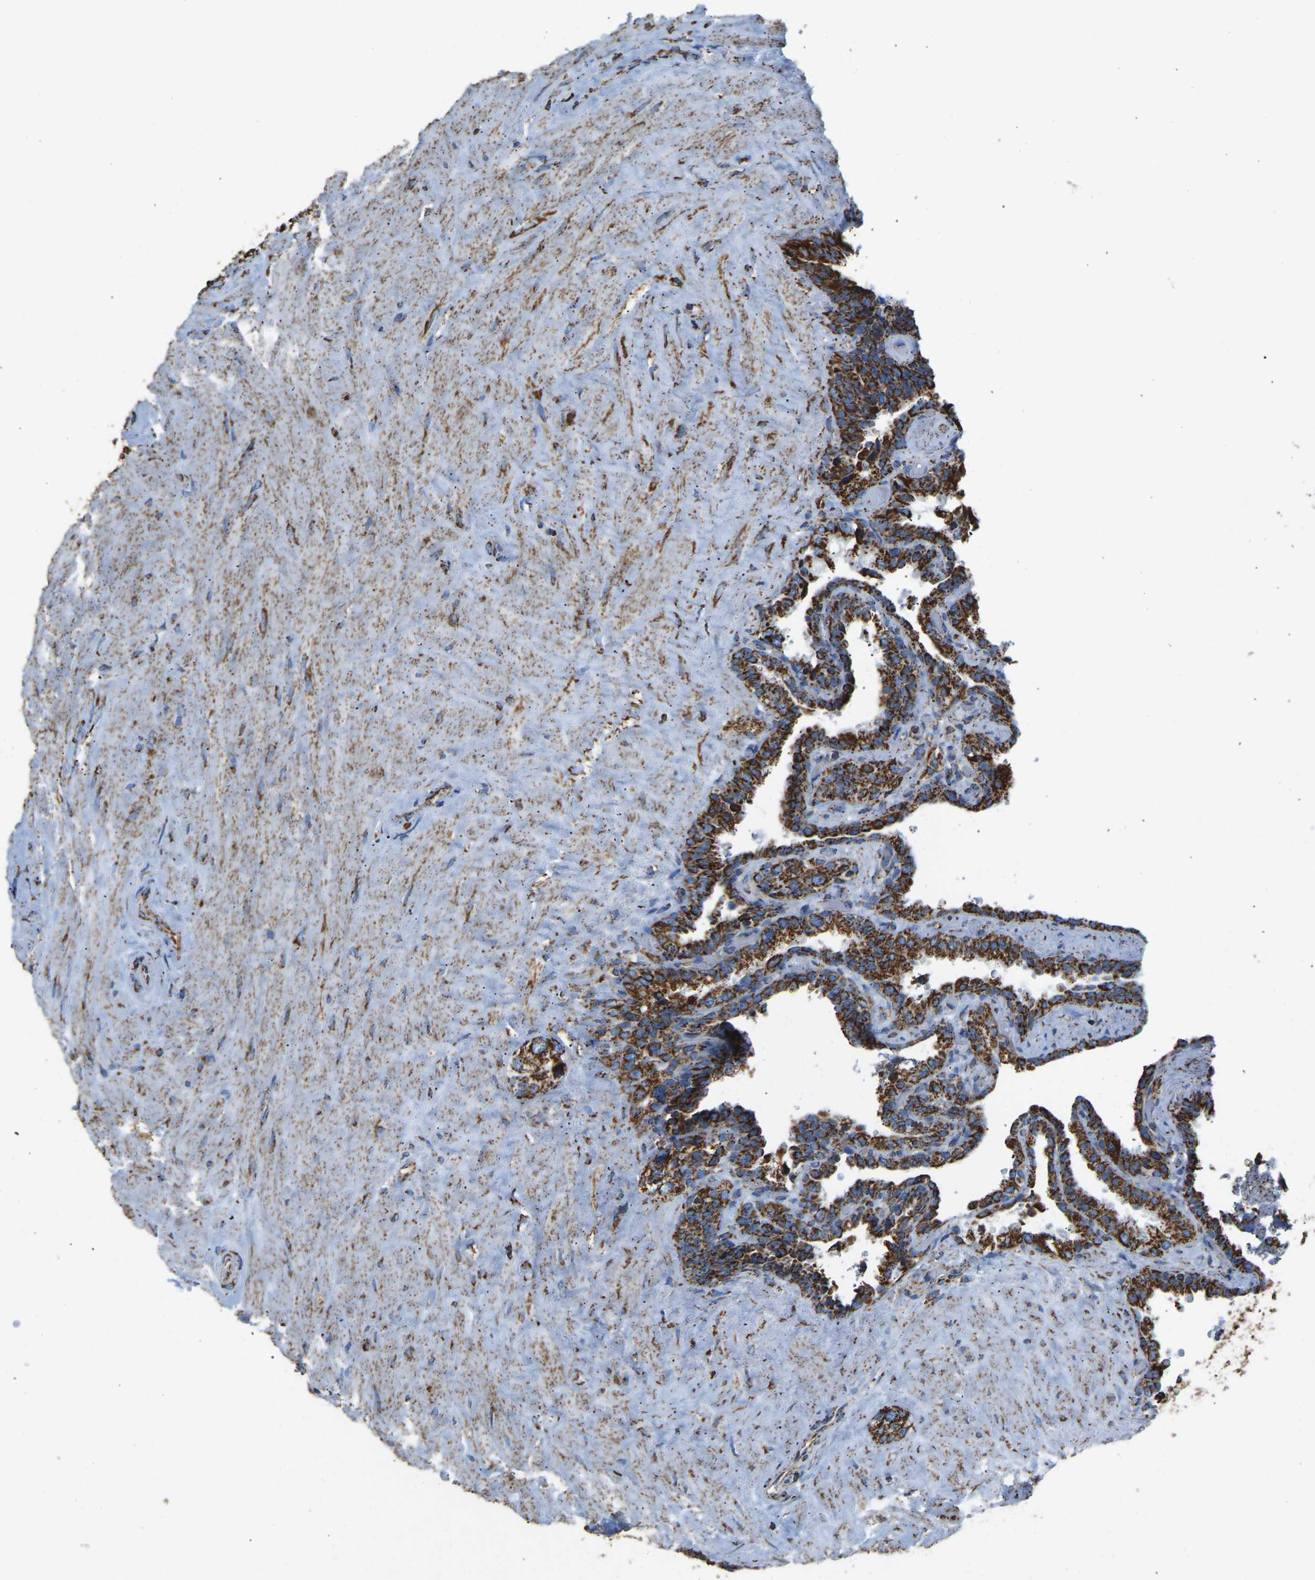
{"staining": {"intensity": "strong", "quantity": ">75%", "location": "cytoplasmic/membranous"}, "tissue": "seminal vesicle", "cell_type": "Glandular cells", "image_type": "normal", "snomed": [{"axis": "morphology", "description": "Normal tissue, NOS"}, {"axis": "topography", "description": "Seminal veicle"}], "caption": "The micrograph displays a brown stain indicating the presence of a protein in the cytoplasmic/membranous of glandular cells in seminal vesicle. Using DAB (brown) and hematoxylin (blue) stains, captured at high magnification using brightfield microscopy.", "gene": "IRX6", "patient": {"sex": "male", "age": 68}}